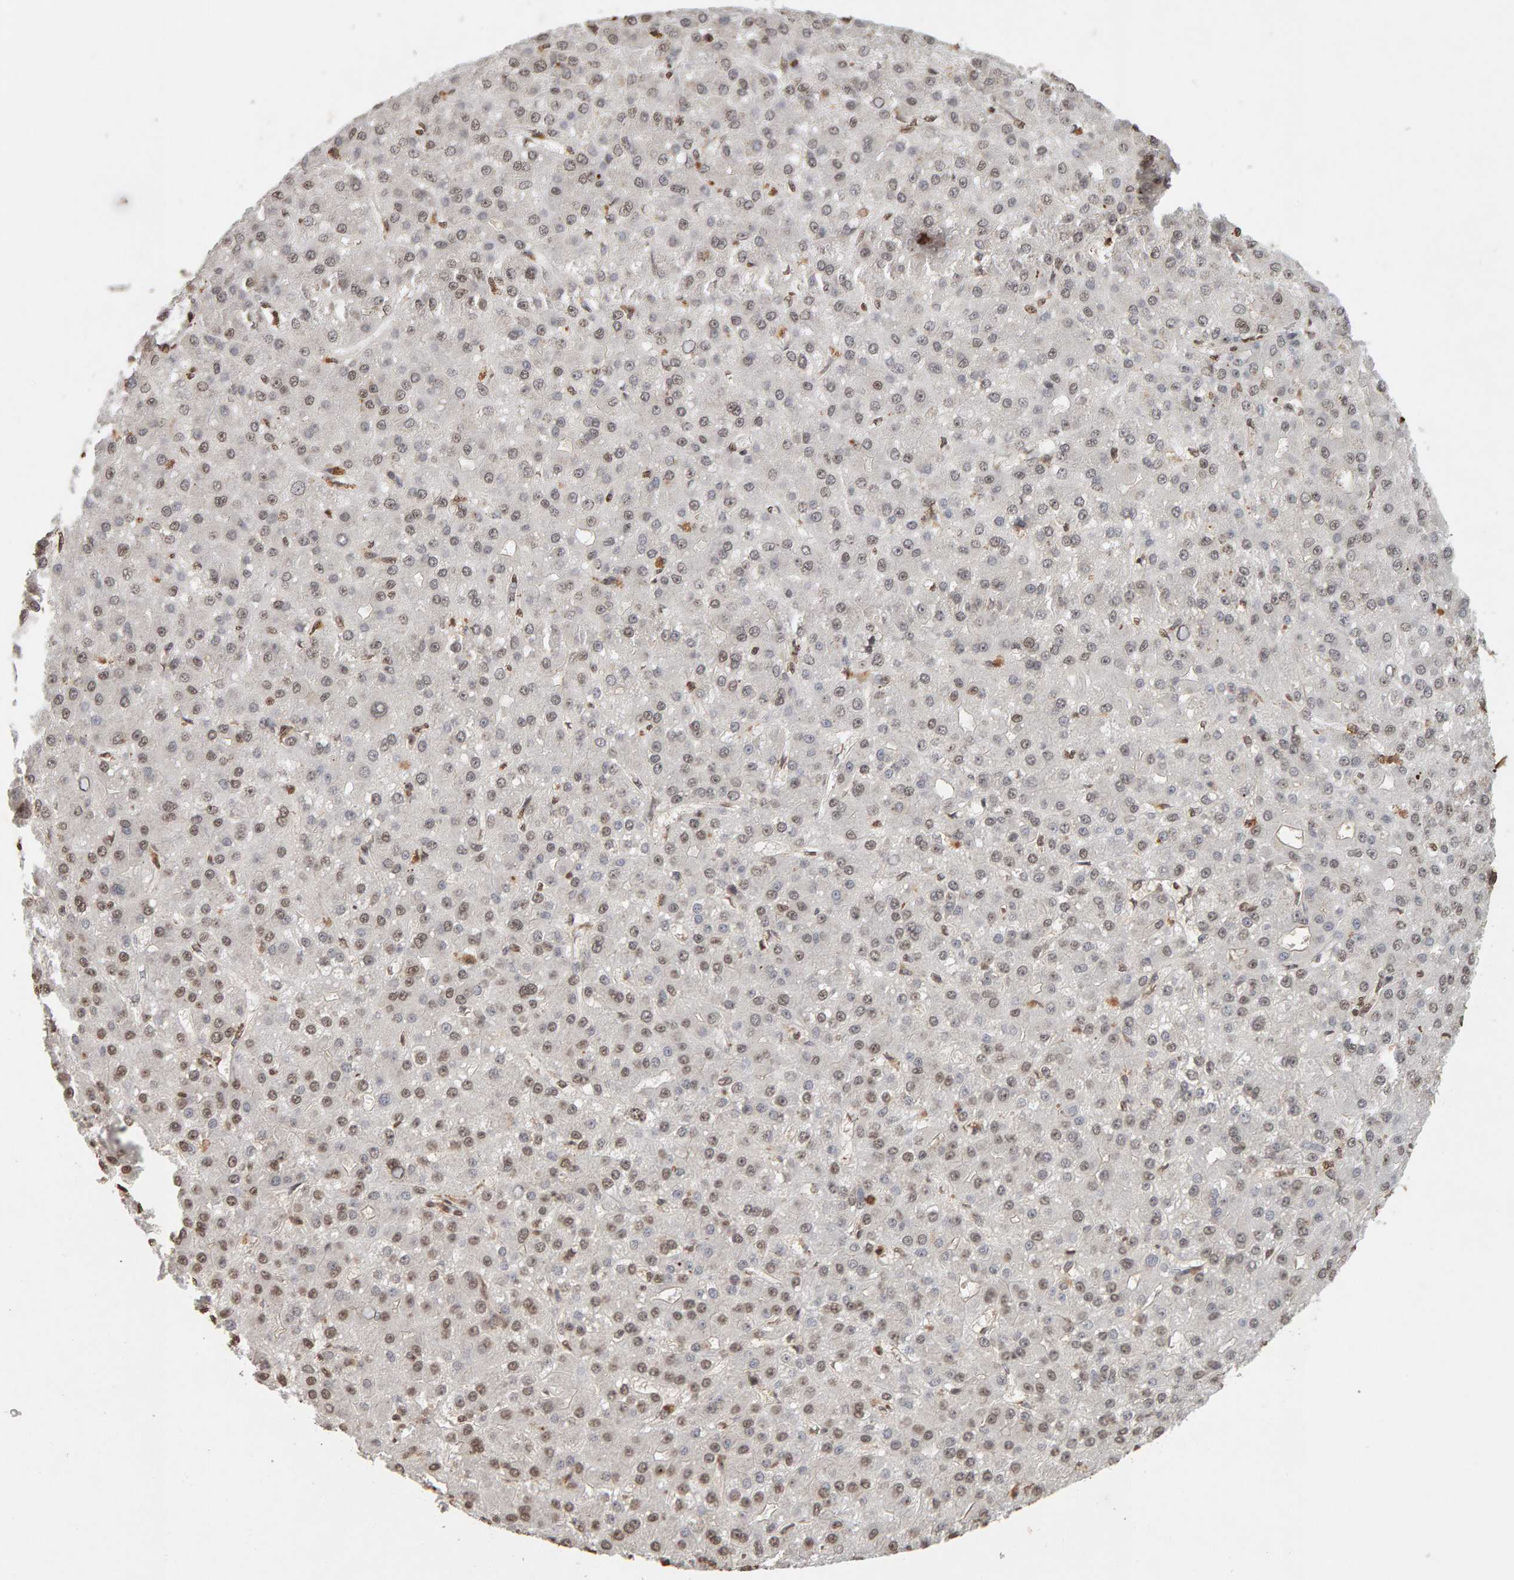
{"staining": {"intensity": "weak", "quantity": ">75%", "location": "nuclear"}, "tissue": "liver cancer", "cell_type": "Tumor cells", "image_type": "cancer", "snomed": [{"axis": "morphology", "description": "Carcinoma, Hepatocellular, NOS"}, {"axis": "topography", "description": "Liver"}], "caption": "Liver cancer stained with a protein marker demonstrates weak staining in tumor cells.", "gene": "DNAJB5", "patient": {"sex": "male", "age": 67}}